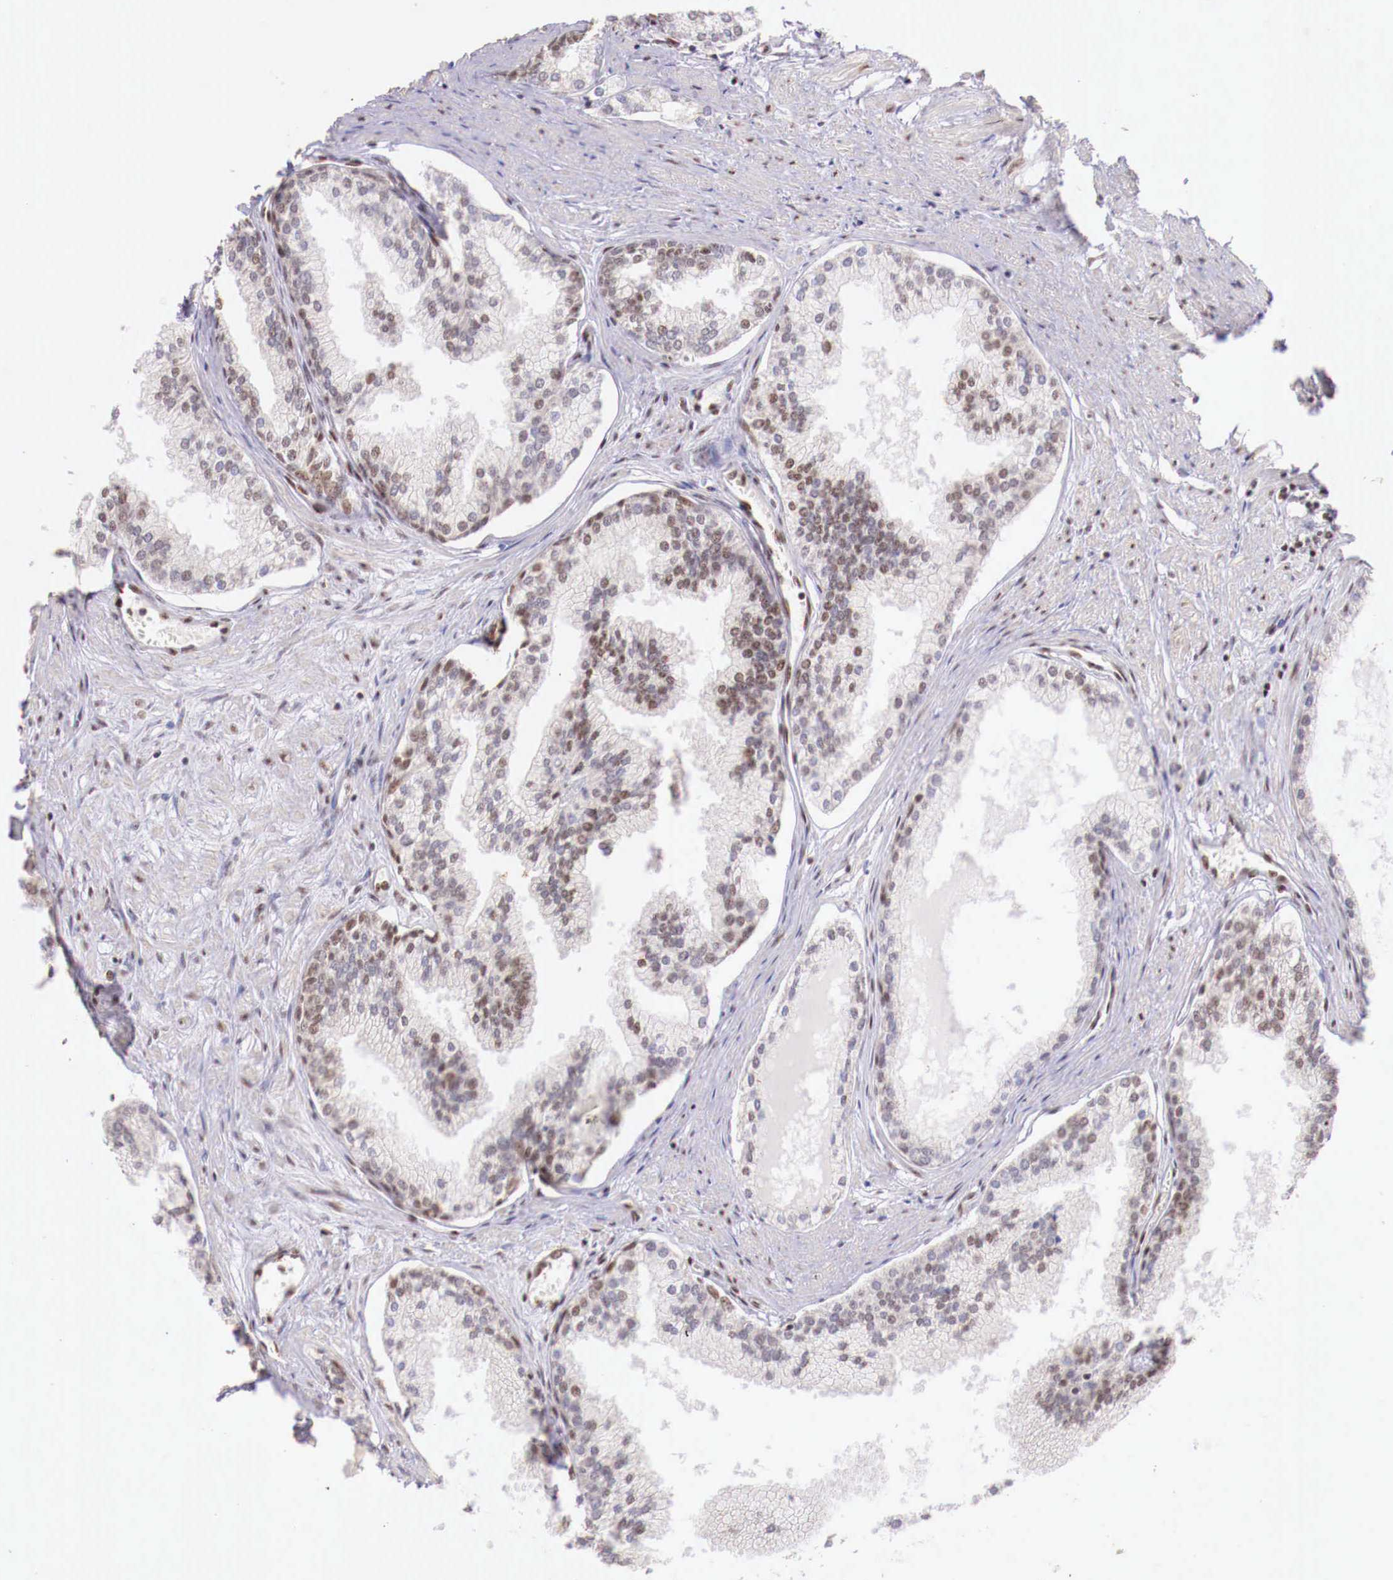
{"staining": {"intensity": "weak", "quantity": ">75%", "location": "nuclear"}, "tissue": "prostate", "cell_type": "Glandular cells", "image_type": "normal", "snomed": [{"axis": "morphology", "description": "Normal tissue, NOS"}, {"axis": "topography", "description": "Prostate"}], "caption": "Immunohistochemistry of unremarkable prostate shows low levels of weak nuclear expression in about >75% of glandular cells.", "gene": "SP1", "patient": {"sex": "male", "age": 68}}